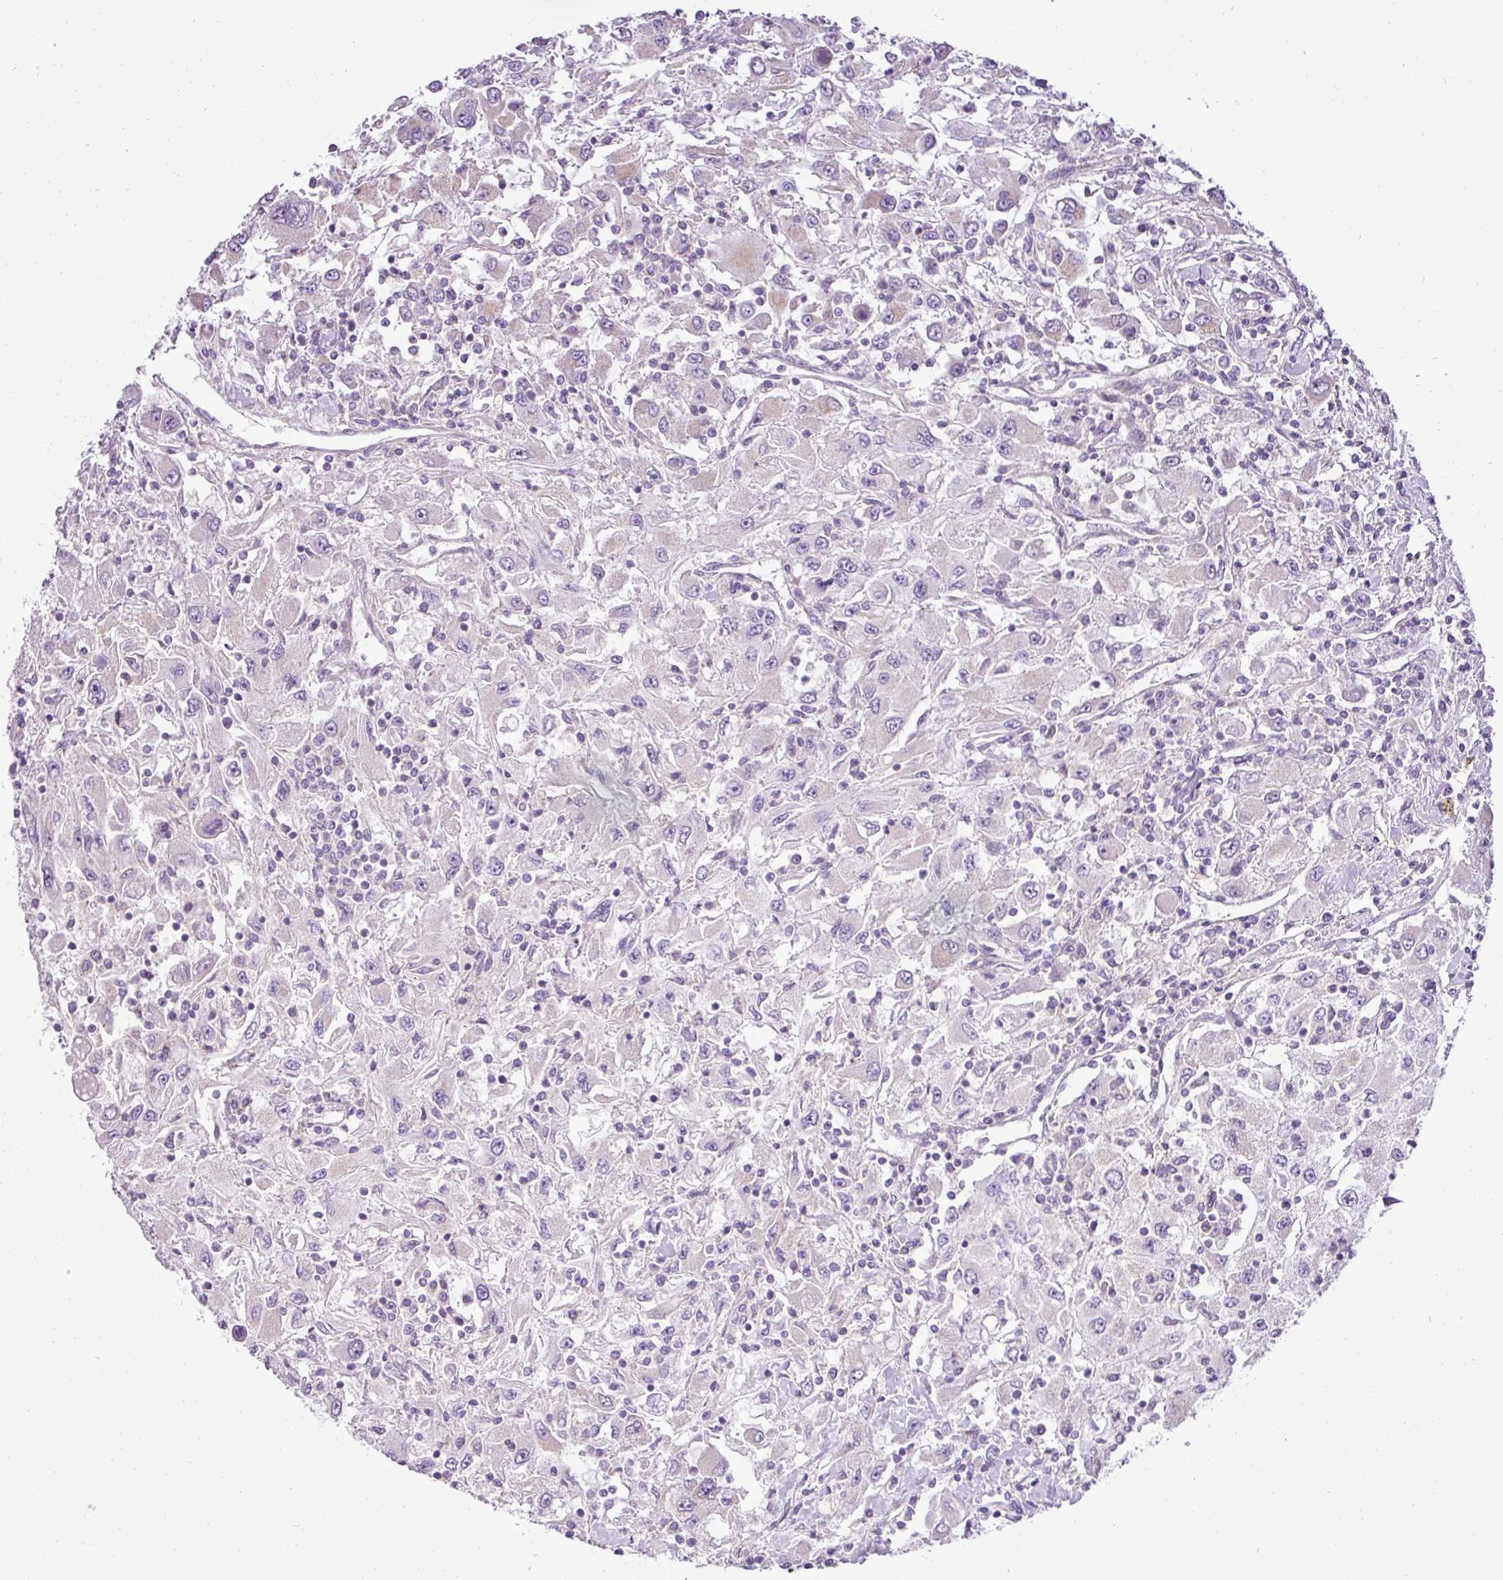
{"staining": {"intensity": "negative", "quantity": "none", "location": "none"}, "tissue": "renal cancer", "cell_type": "Tumor cells", "image_type": "cancer", "snomed": [{"axis": "morphology", "description": "Adenocarcinoma, NOS"}, {"axis": "topography", "description": "Kidney"}], "caption": "This is an IHC micrograph of adenocarcinoma (renal). There is no expression in tumor cells.", "gene": "ZDHHC1", "patient": {"sex": "female", "age": 67}}